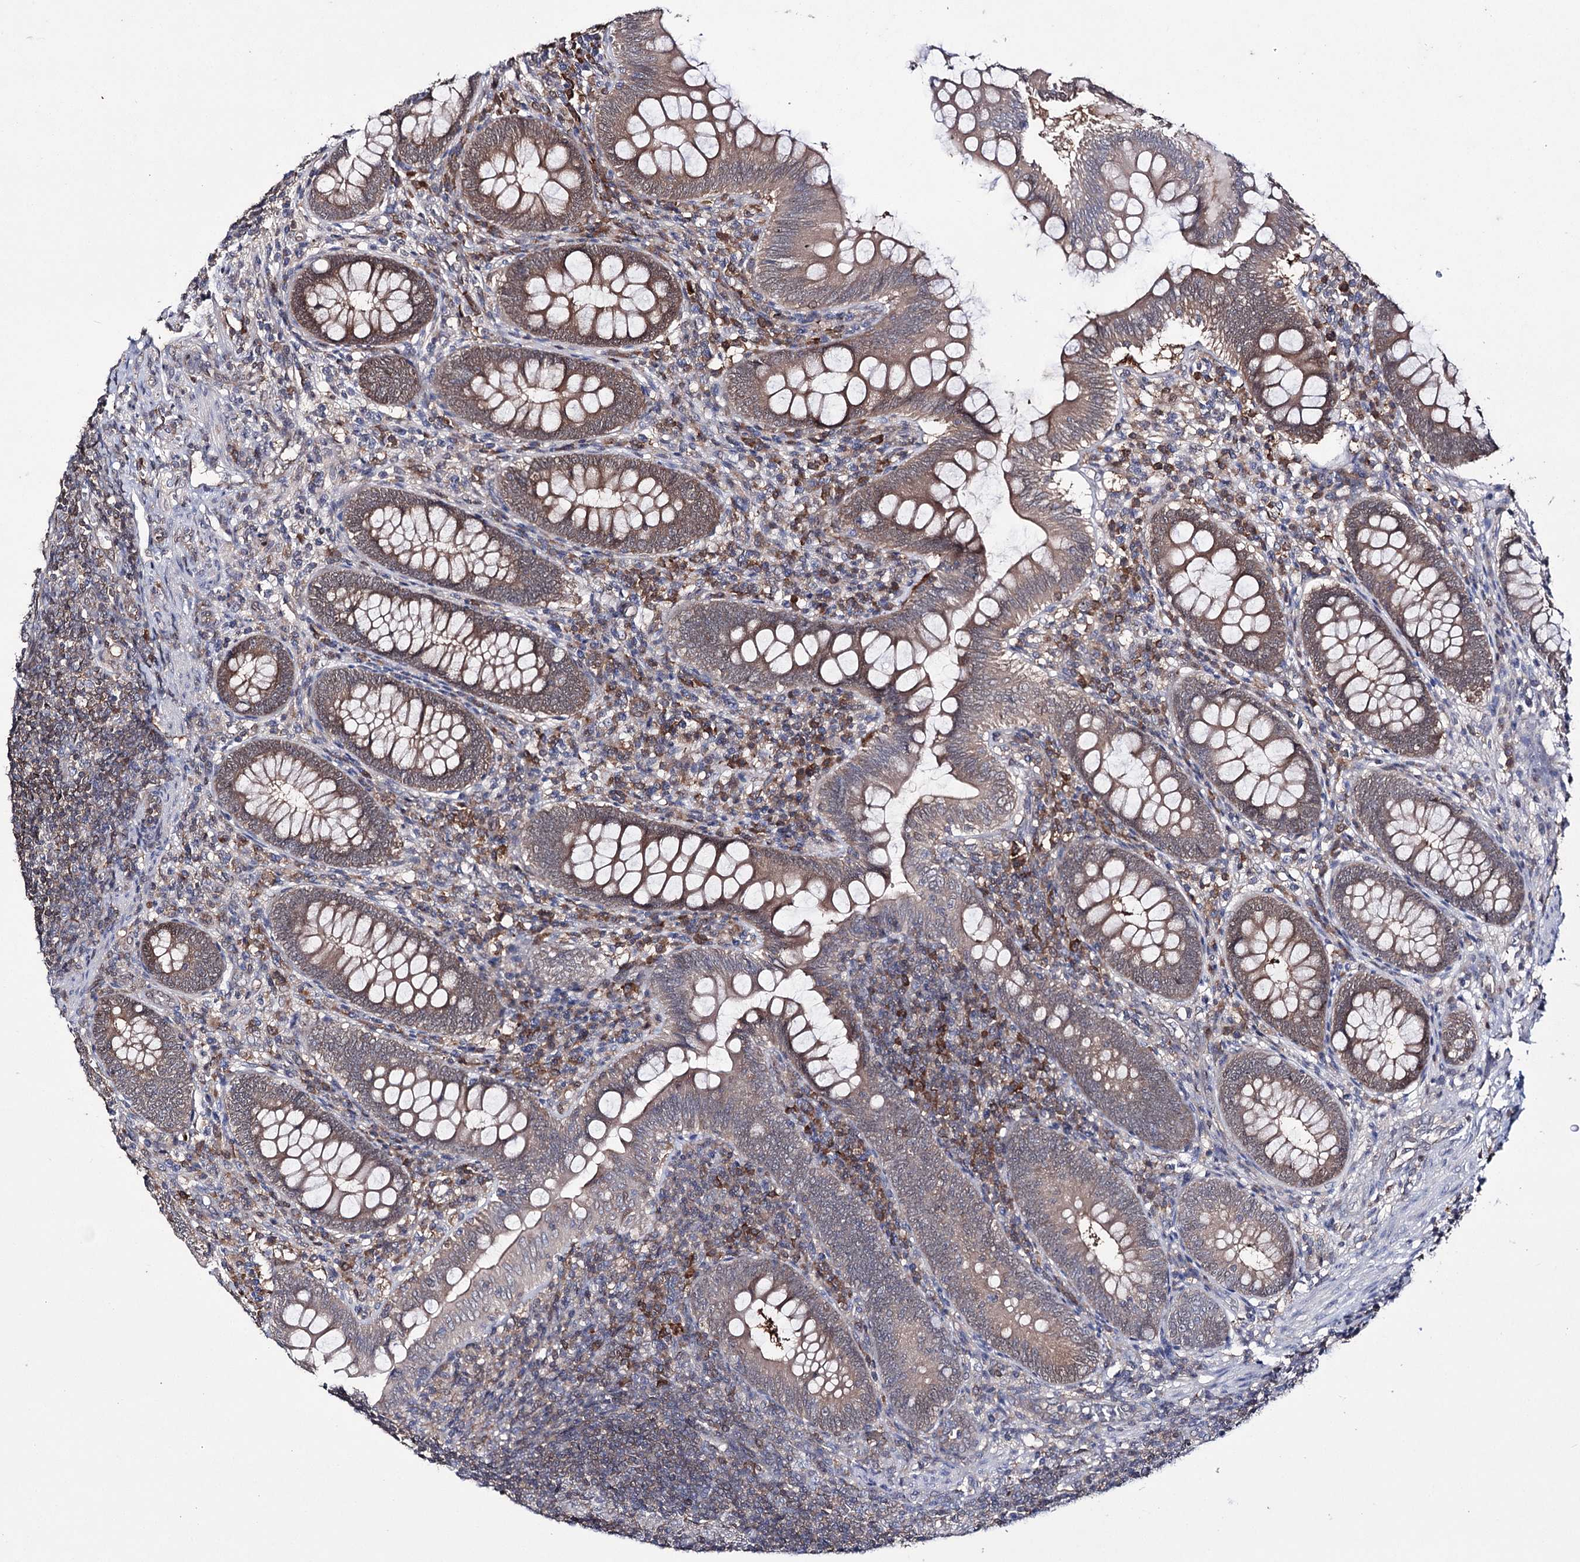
{"staining": {"intensity": "moderate", "quantity": ">75%", "location": "cytoplasmic/membranous"}, "tissue": "appendix", "cell_type": "Glandular cells", "image_type": "normal", "snomed": [{"axis": "morphology", "description": "Normal tissue, NOS"}, {"axis": "topography", "description": "Appendix"}], "caption": "Appendix stained with DAB (3,3'-diaminobenzidine) IHC reveals medium levels of moderate cytoplasmic/membranous expression in about >75% of glandular cells.", "gene": "PTER", "patient": {"sex": "male", "age": 14}}